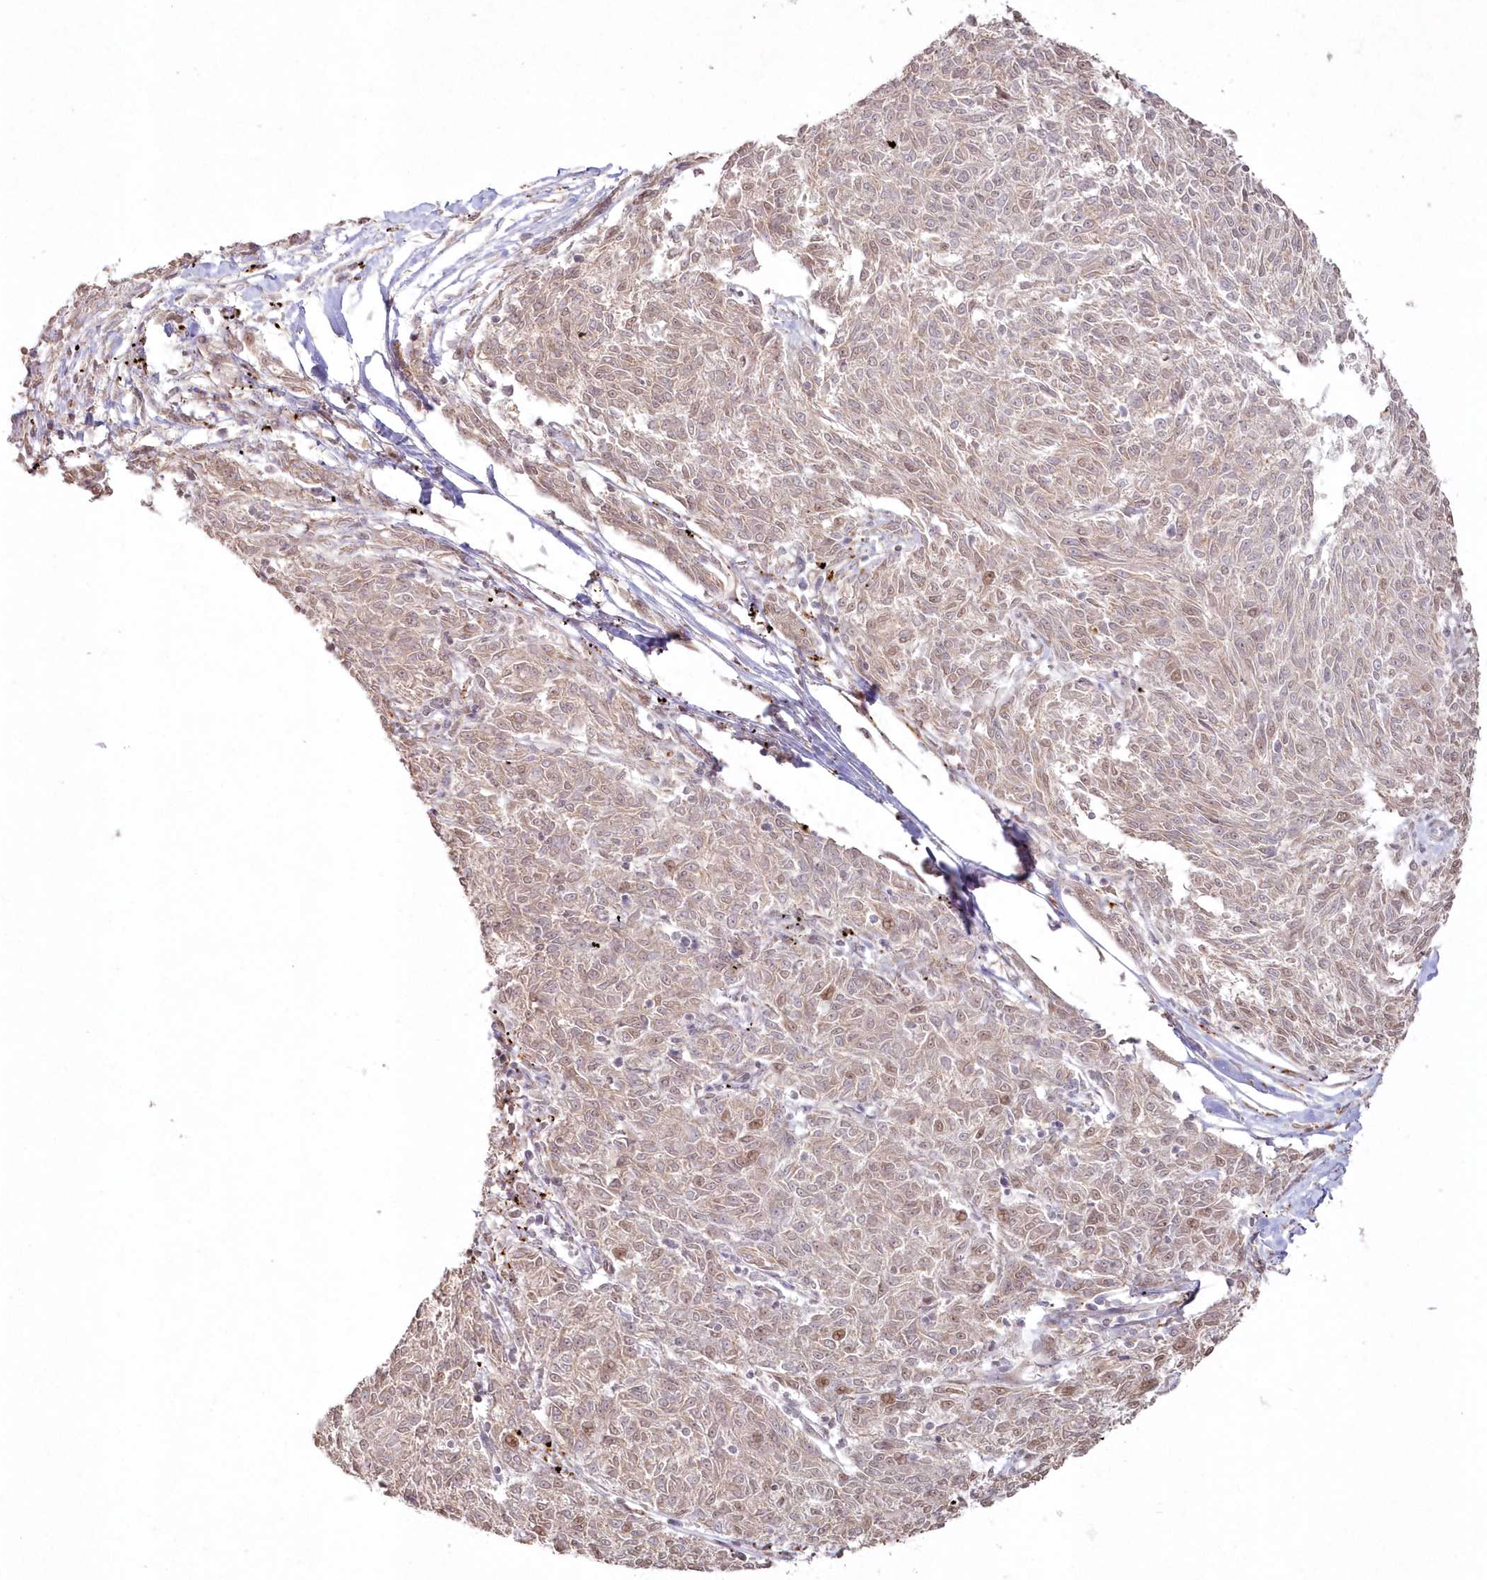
{"staining": {"intensity": "weak", "quantity": ">75%", "location": "cytoplasmic/membranous,nuclear"}, "tissue": "melanoma", "cell_type": "Tumor cells", "image_type": "cancer", "snomed": [{"axis": "morphology", "description": "Malignant melanoma, NOS"}, {"axis": "topography", "description": "Skin"}], "caption": "A histopathology image of melanoma stained for a protein exhibits weak cytoplasmic/membranous and nuclear brown staining in tumor cells.", "gene": "ARSB", "patient": {"sex": "female", "age": 72}}